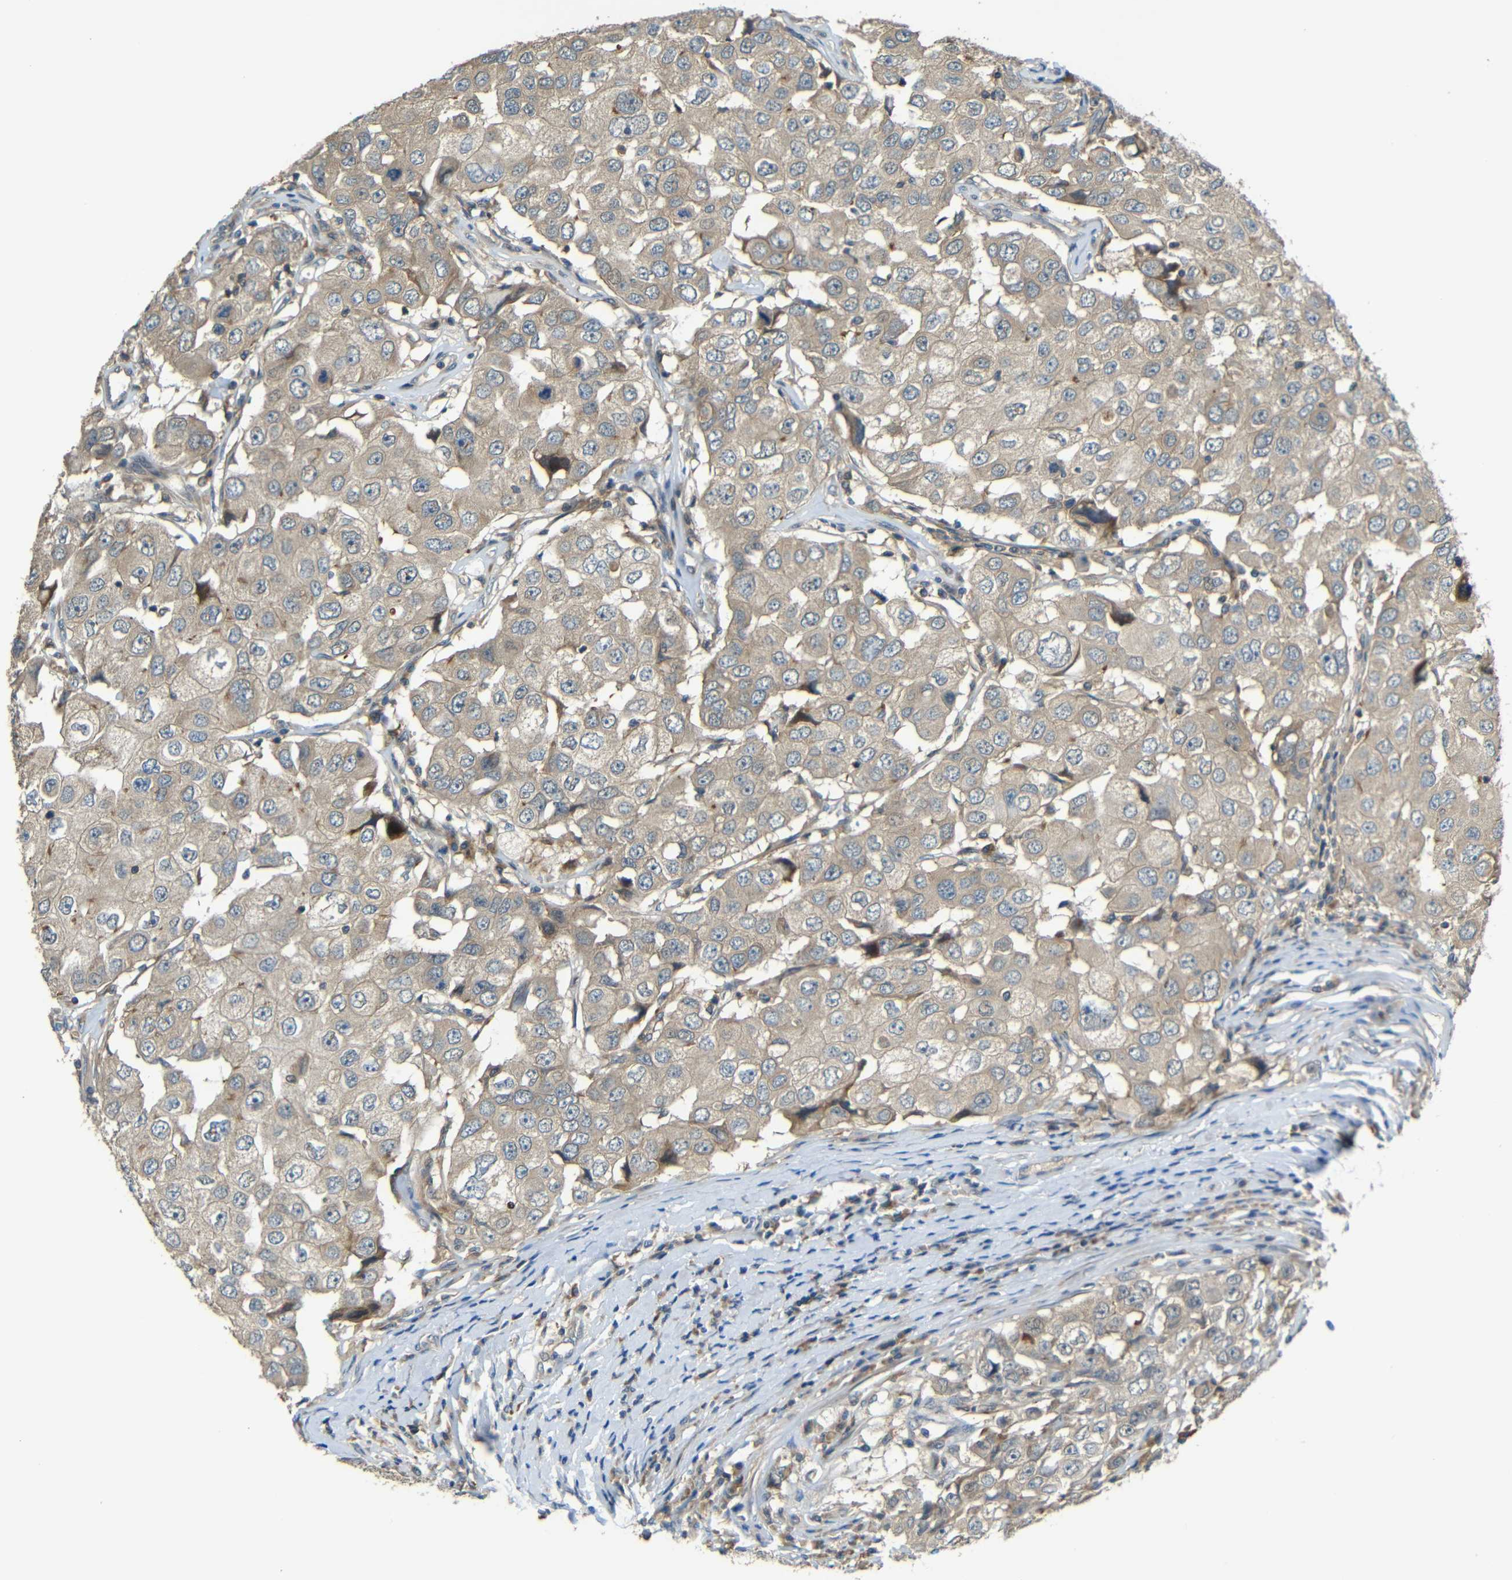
{"staining": {"intensity": "weak", "quantity": ">75%", "location": "cytoplasmic/membranous"}, "tissue": "breast cancer", "cell_type": "Tumor cells", "image_type": "cancer", "snomed": [{"axis": "morphology", "description": "Duct carcinoma"}, {"axis": "topography", "description": "Breast"}], "caption": "This micrograph reveals immunohistochemistry (IHC) staining of human invasive ductal carcinoma (breast), with low weak cytoplasmic/membranous positivity in approximately >75% of tumor cells.", "gene": "FNDC3A", "patient": {"sex": "female", "age": 27}}